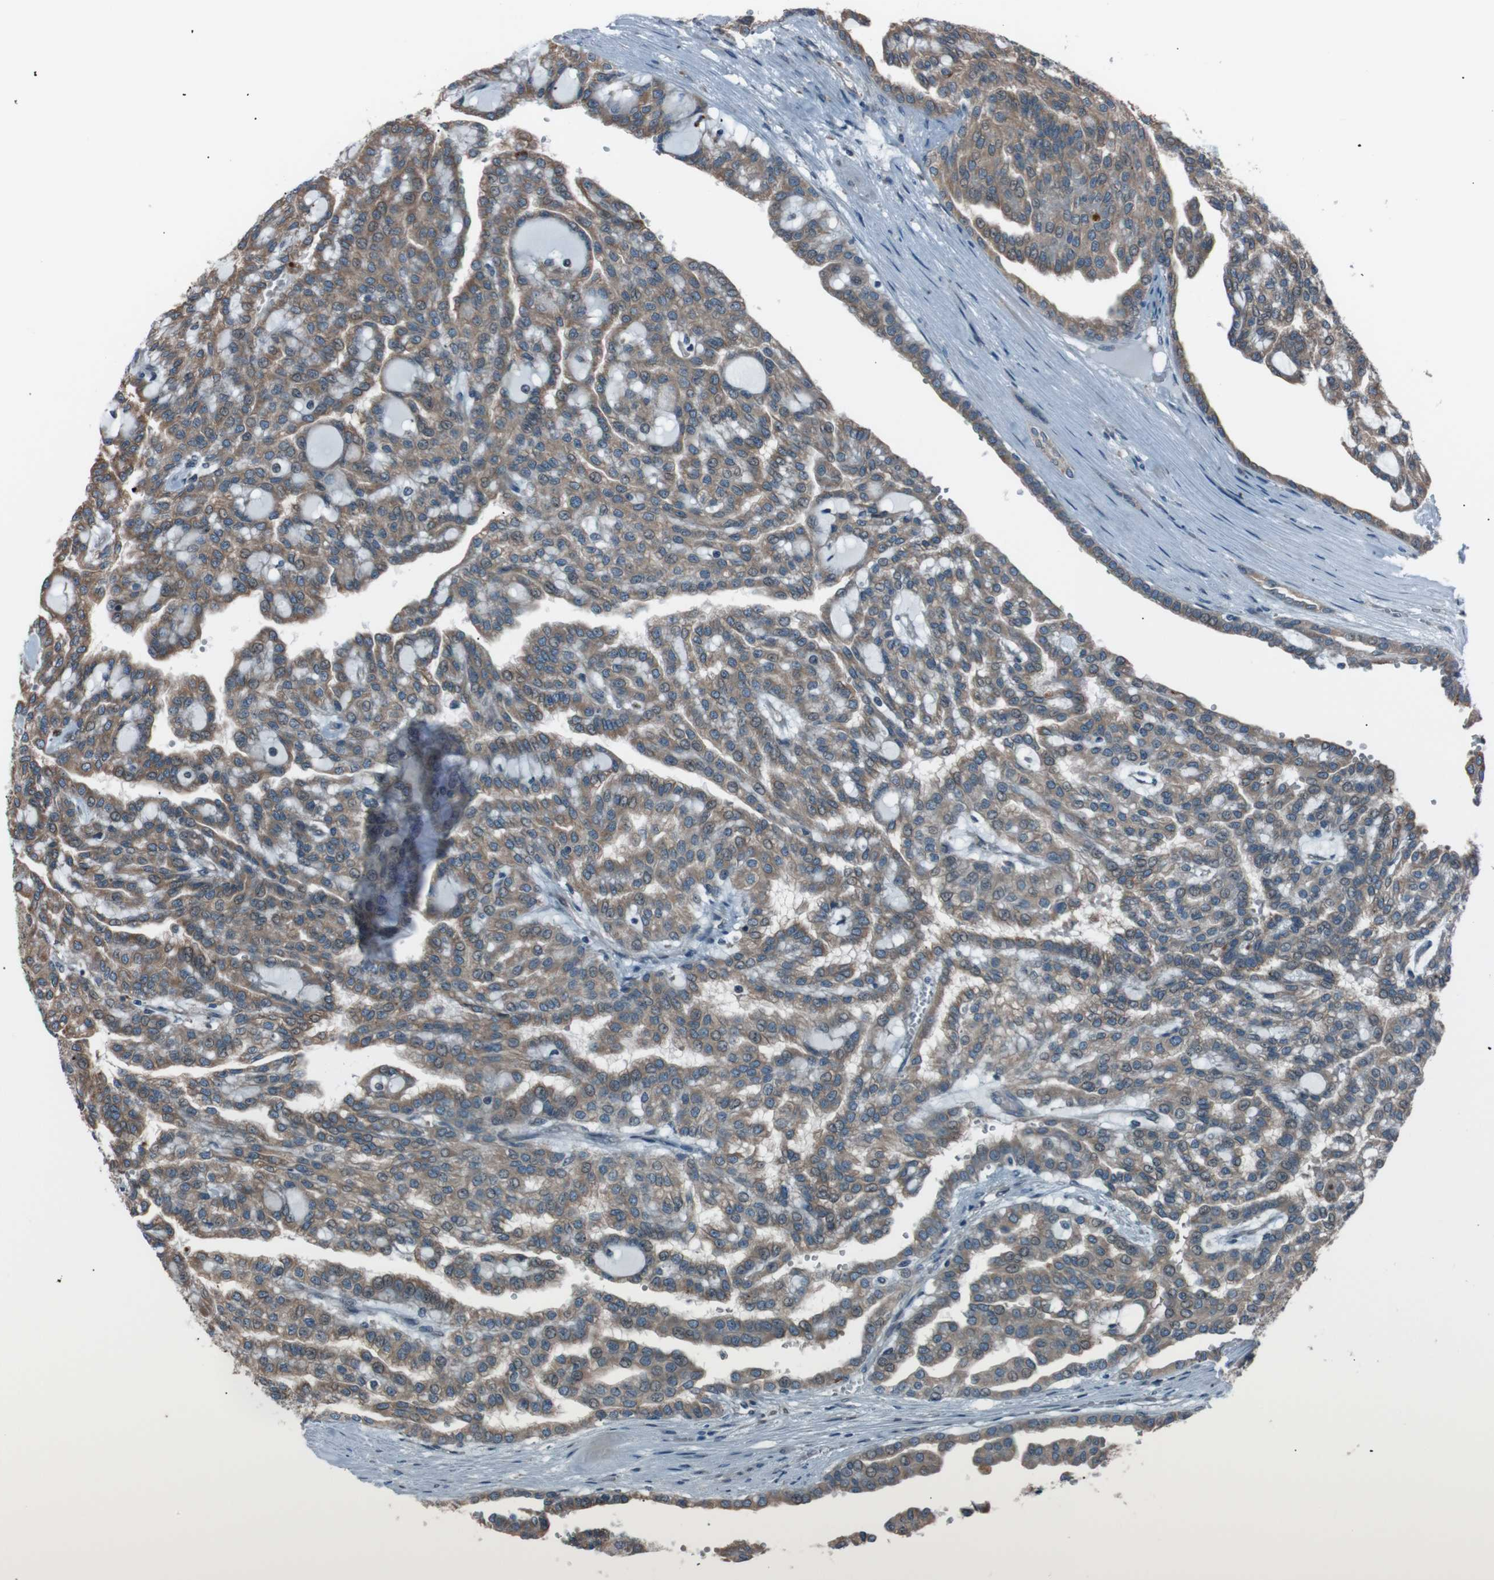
{"staining": {"intensity": "moderate", "quantity": ">75%", "location": "cytoplasmic/membranous"}, "tissue": "renal cancer", "cell_type": "Tumor cells", "image_type": "cancer", "snomed": [{"axis": "morphology", "description": "Adenocarcinoma, NOS"}, {"axis": "topography", "description": "Kidney"}], "caption": "High-power microscopy captured an immunohistochemistry (IHC) micrograph of adenocarcinoma (renal), revealing moderate cytoplasmic/membranous staining in about >75% of tumor cells.", "gene": "SIGMAR1", "patient": {"sex": "male", "age": 63}}